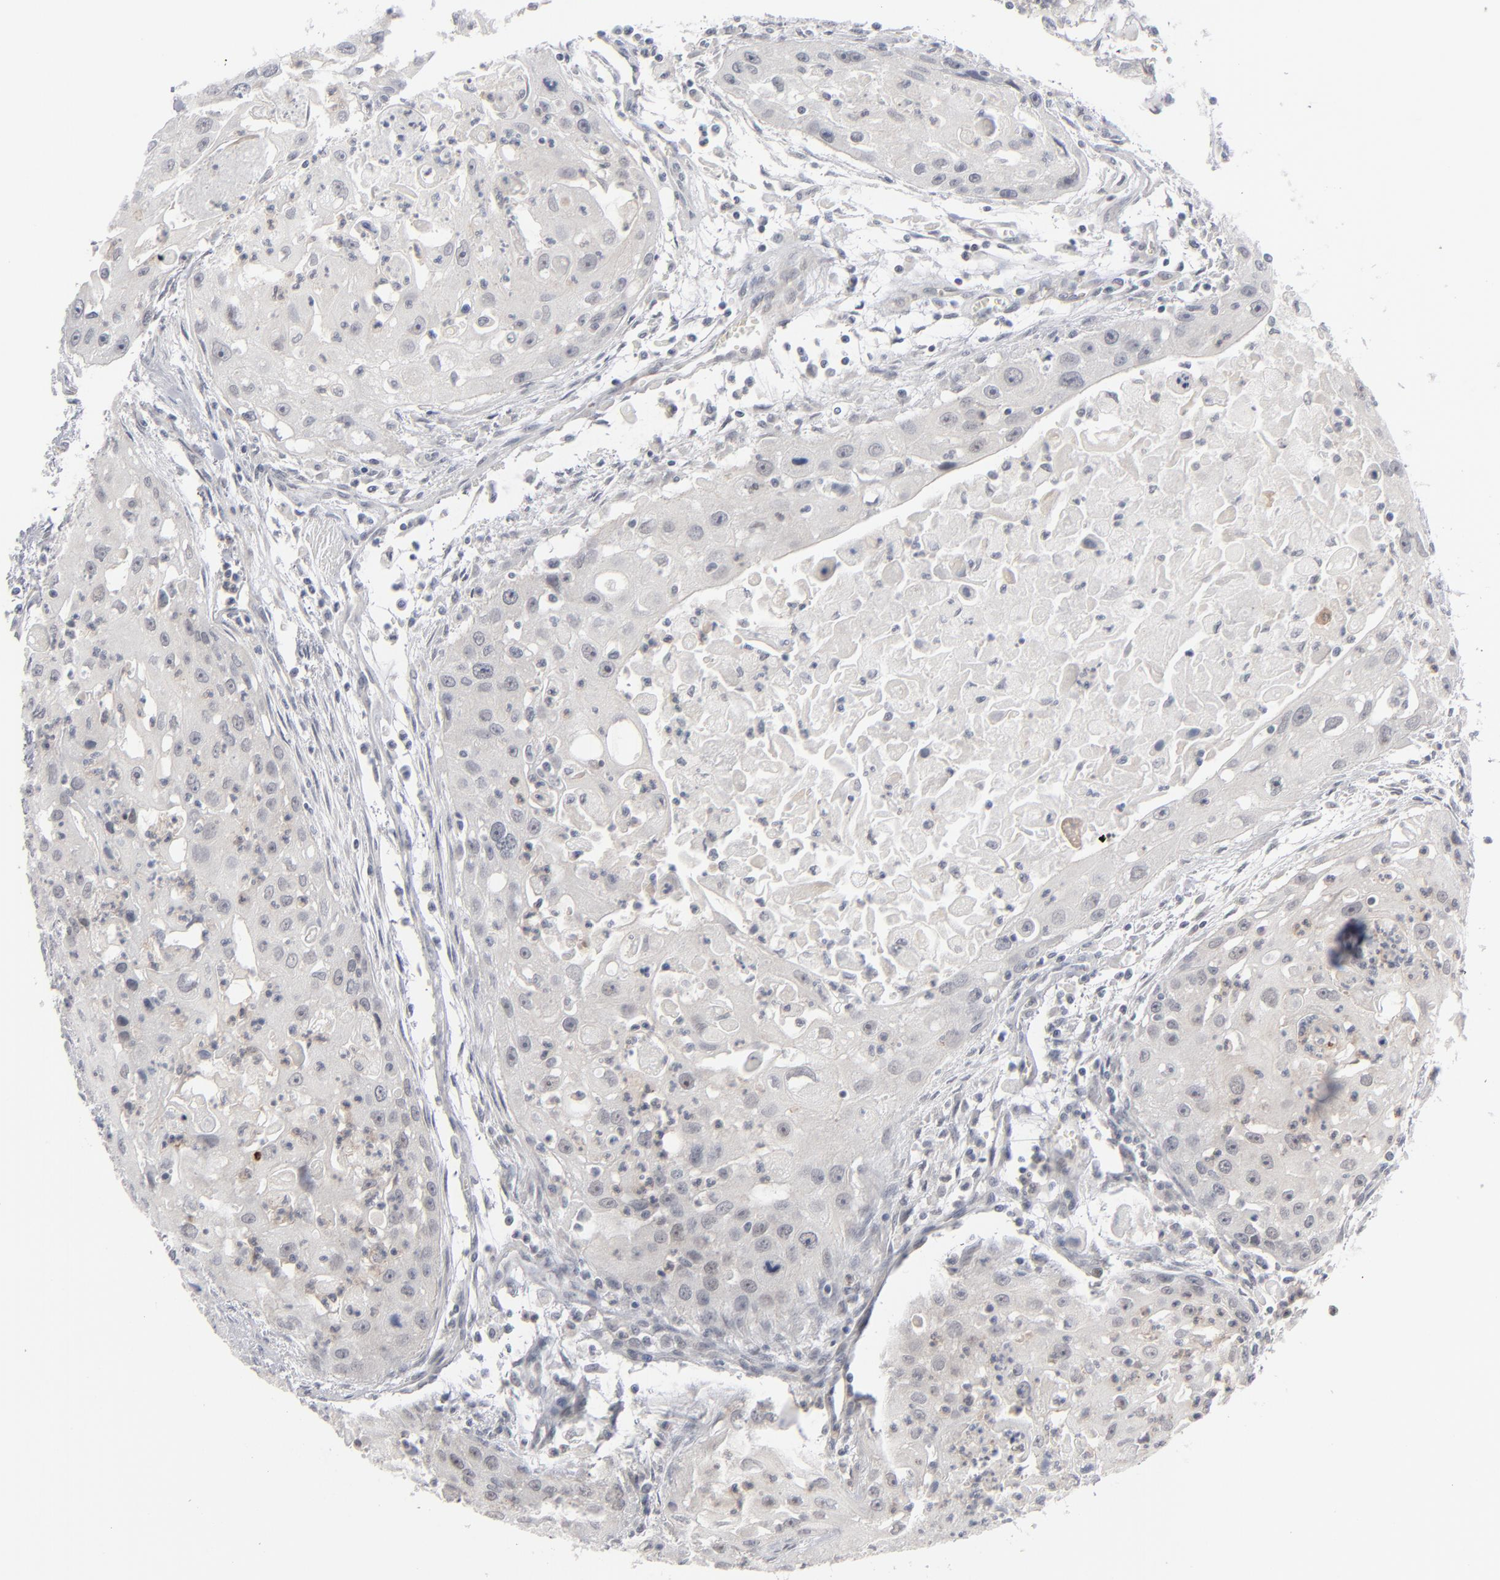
{"staining": {"intensity": "moderate", "quantity": "<25%", "location": "cytoplasmic/membranous"}, "tissue": "head and neck cancer", "cell_type": "Tumor cells", "image_type": "cancer", "snomed": [{"axis": "morphology", "description": "Squamous cell carcinoma, NOS"}, {"axis": "topography", "description": "Head-Neck"}], "caption": "Tumor cells demonstrate low levels of moderate cytoplasmic/membranous staining in about <25% of cells in human head and neck cancer.", "gene": "POF1B", "patient": {"sex": "male", "age": 64}}